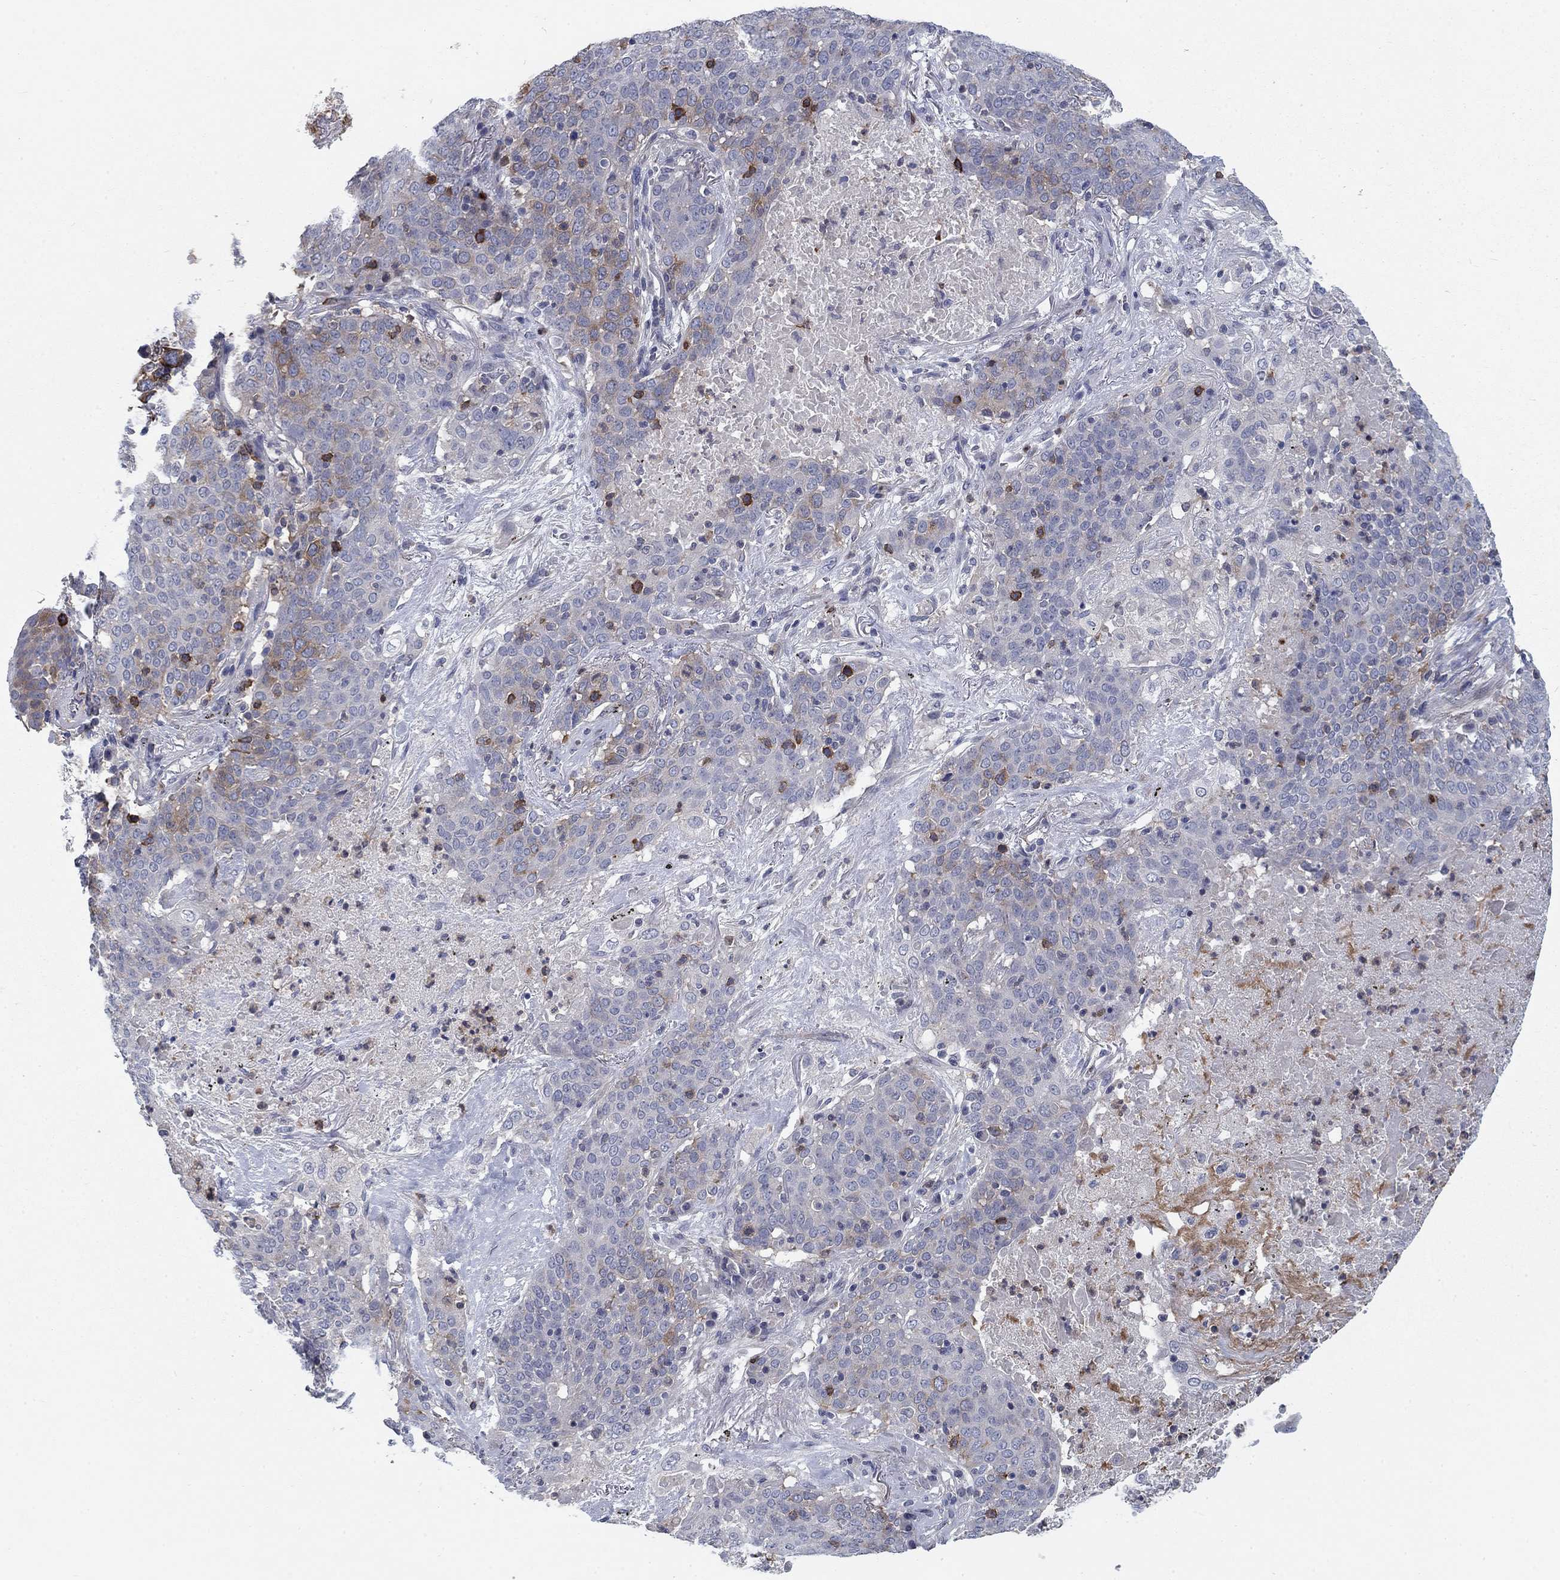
{"staining": {"intensity": "moderate", "quantity": "<25%", "location": "cytoplasmic/membranous"}, "tissue": "lung cancer", "cell_type": "Tumor cells", "image_type": "cancer", "snomed": [{"axis": "morphology", "description": "Squamous cell carcinoma, NOS"}, {"axis": "topography", "description": "Lung"}], "caption": "This is a photomicrograph of immunohistochemistry (IHC) staining of lung squamous cell carcinoma, which shows moderate staining in the cytoplasmic/membranous of tumor cells.", "gene": "KIF15", "patient": {"sex": "male", "age": 82}}